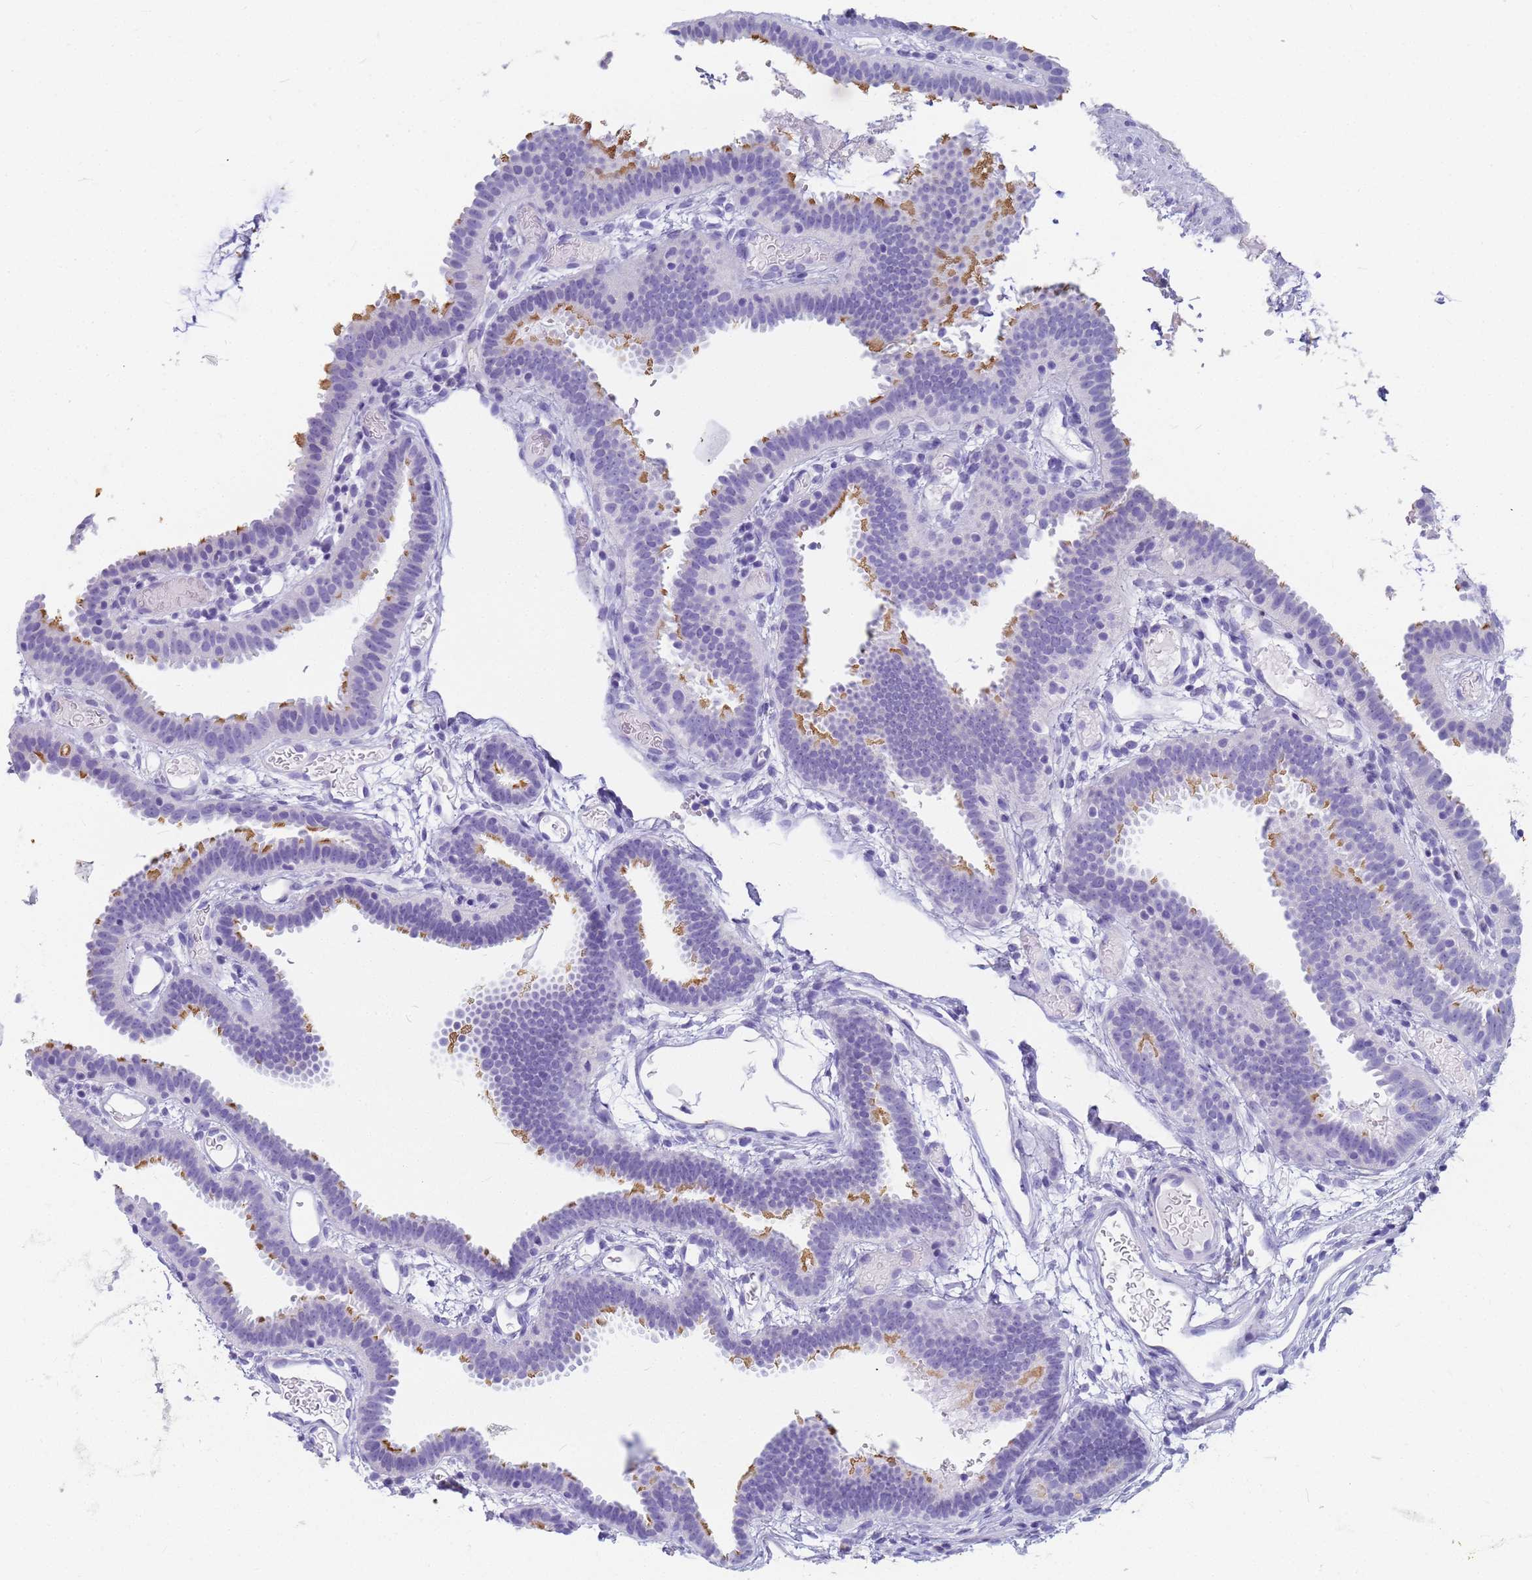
{"staining": {"intensity": "moderate", "quantity": "25%-75%", "location": "cytoplasmic/membranous"}, "tissue": "fallopian tube", "cell_type": "Glandular cells", "image_type": "normal", "snomed": [{"axis": "morphology", "description": "Normal tissue, NOS"}, {"axis": "topography", "description": "Fallopian tube"}], "caption": "Immunohistochemical staining of normal fallopian tube reveals medium levels of moderate cytoplasmic/membranous expression in approximately 25%-75% of glandular cells. The staining was performed using DAB to visualize the protein expression in brown, while the nuclei were stained in blue with hematoxylin (Magnification: 20x).", "gene": "RNASE2", "patient": {"sex": "female", "age": 37}}